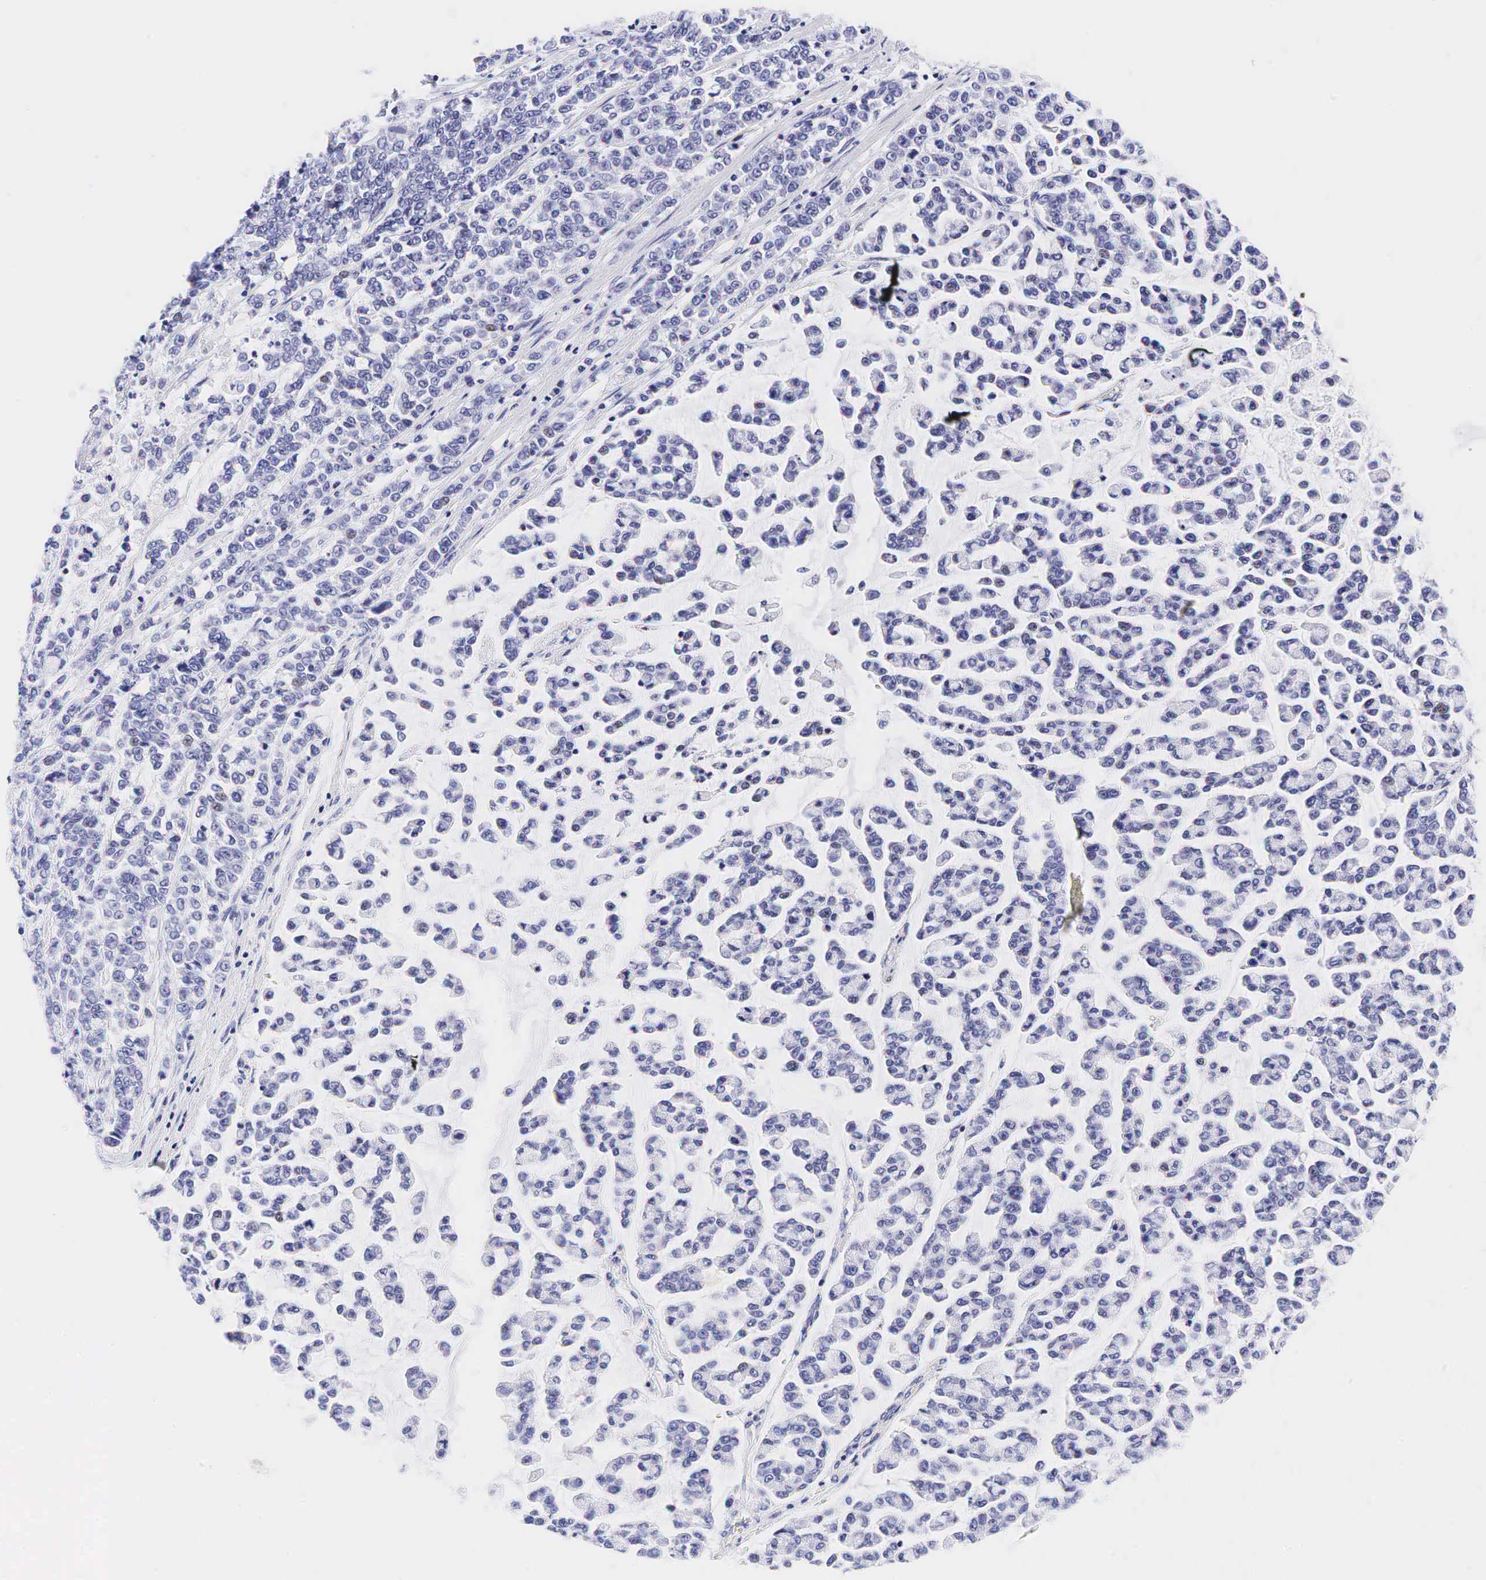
{"staining": {"intensity": "negative", "quantity": "none", "location": "none"}, "tissue": "liver cancer", "cell_type": "Tumor cells", "image_type": "cancer", "snomed": [{"axis": "morphology", "description": "Carcinoma, metastatic, NOS"}, {"axis": "topography", "description": "Liver"}], "caption": "Liver cancer (metastatic carcinoma) was stained to show a protein in brown. There is no significant expression in tumor cells.", "gene": "CALD1", "patient": {"sex": "female", "age": 58}}